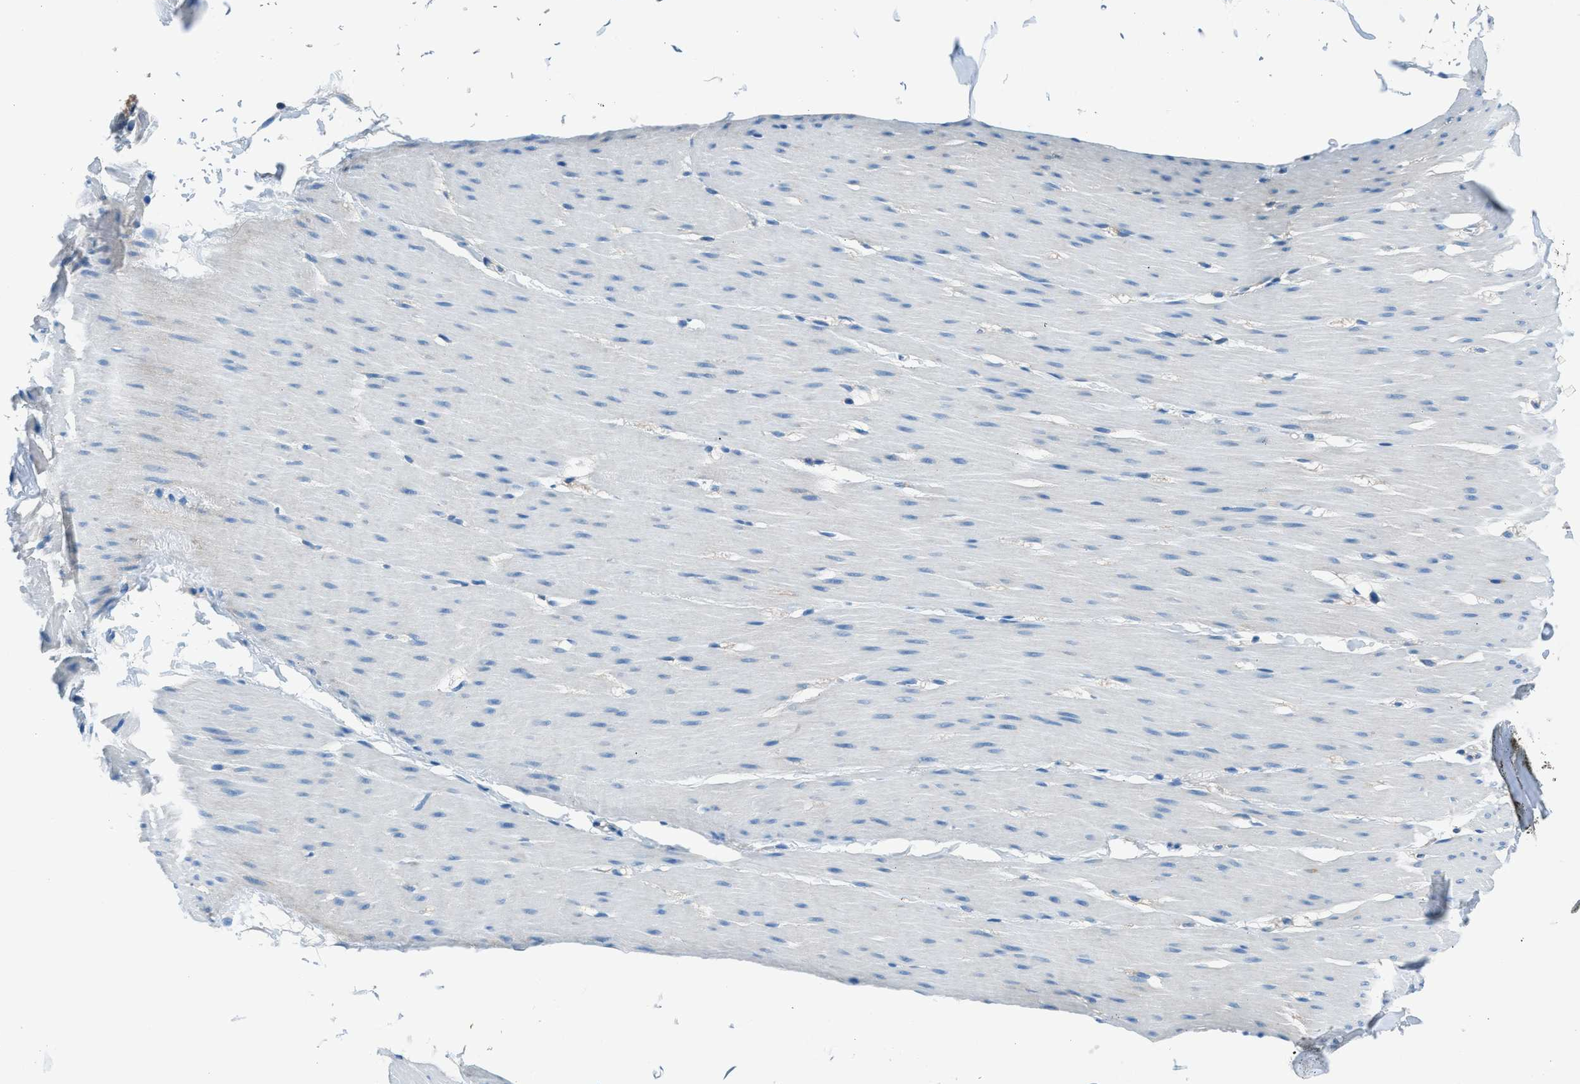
{"staining": {"intensity": "negative", "quantity": "none", "location": "none"}, "tissue": "smooth muscle", "cell_type": "Smooth muscle cells", "image_type": "normal", "snomed": [{"axis": "morphology", "description": "Normal tissue, NOS"}, {"axis": "topography", "description": "Smooth muscle"}, {"axis": "topography", "description": "Colon"}], "caption": "Immunohistochemistry image of unremarkable smooth muscle: smooth muscle stained with DAB shows no significant protein positivity in smooth muscle cells.", "gene": "SARS1", "patient": {"sex": "male", "age": 67}}